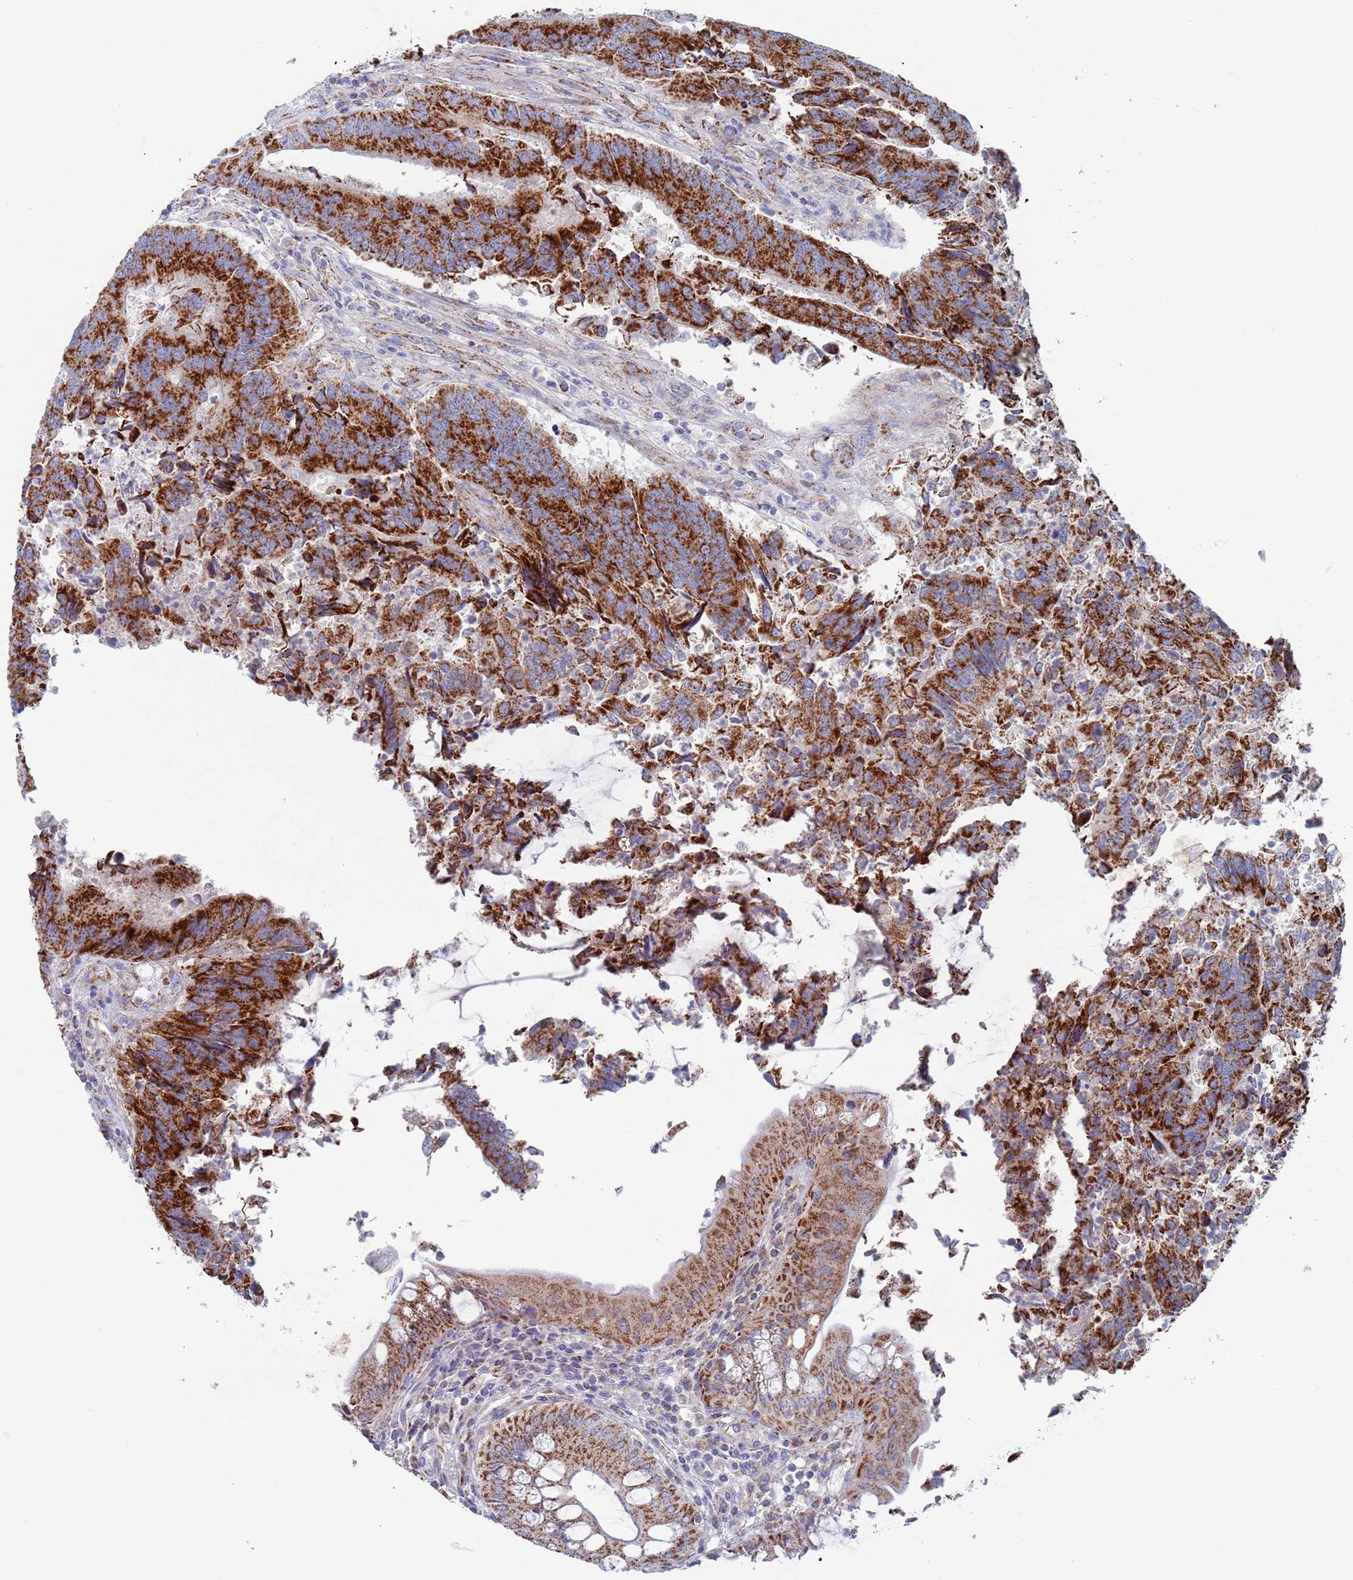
{"staining": {"intensity": "strong", "quantity": ">75%", "location": "cytoplasmic/membranous"}, "tissue": "colorectal cancer", "cell_type": "Tumor cells", "image_type": "cancer", "snomed": [{"axis": "morphology", "description": "Adenocarcinoma, NOS"}, {"axis": "topography", "description": "Colon"}], "caption": "Immunohistochemistry of human colorectal cancer demonstrates high levels of strong cytoplasmic/membranous staining in about >75% of tumor cells.", "gene": "MRPL22", "patient": {"sex": "female", "age": 67}}